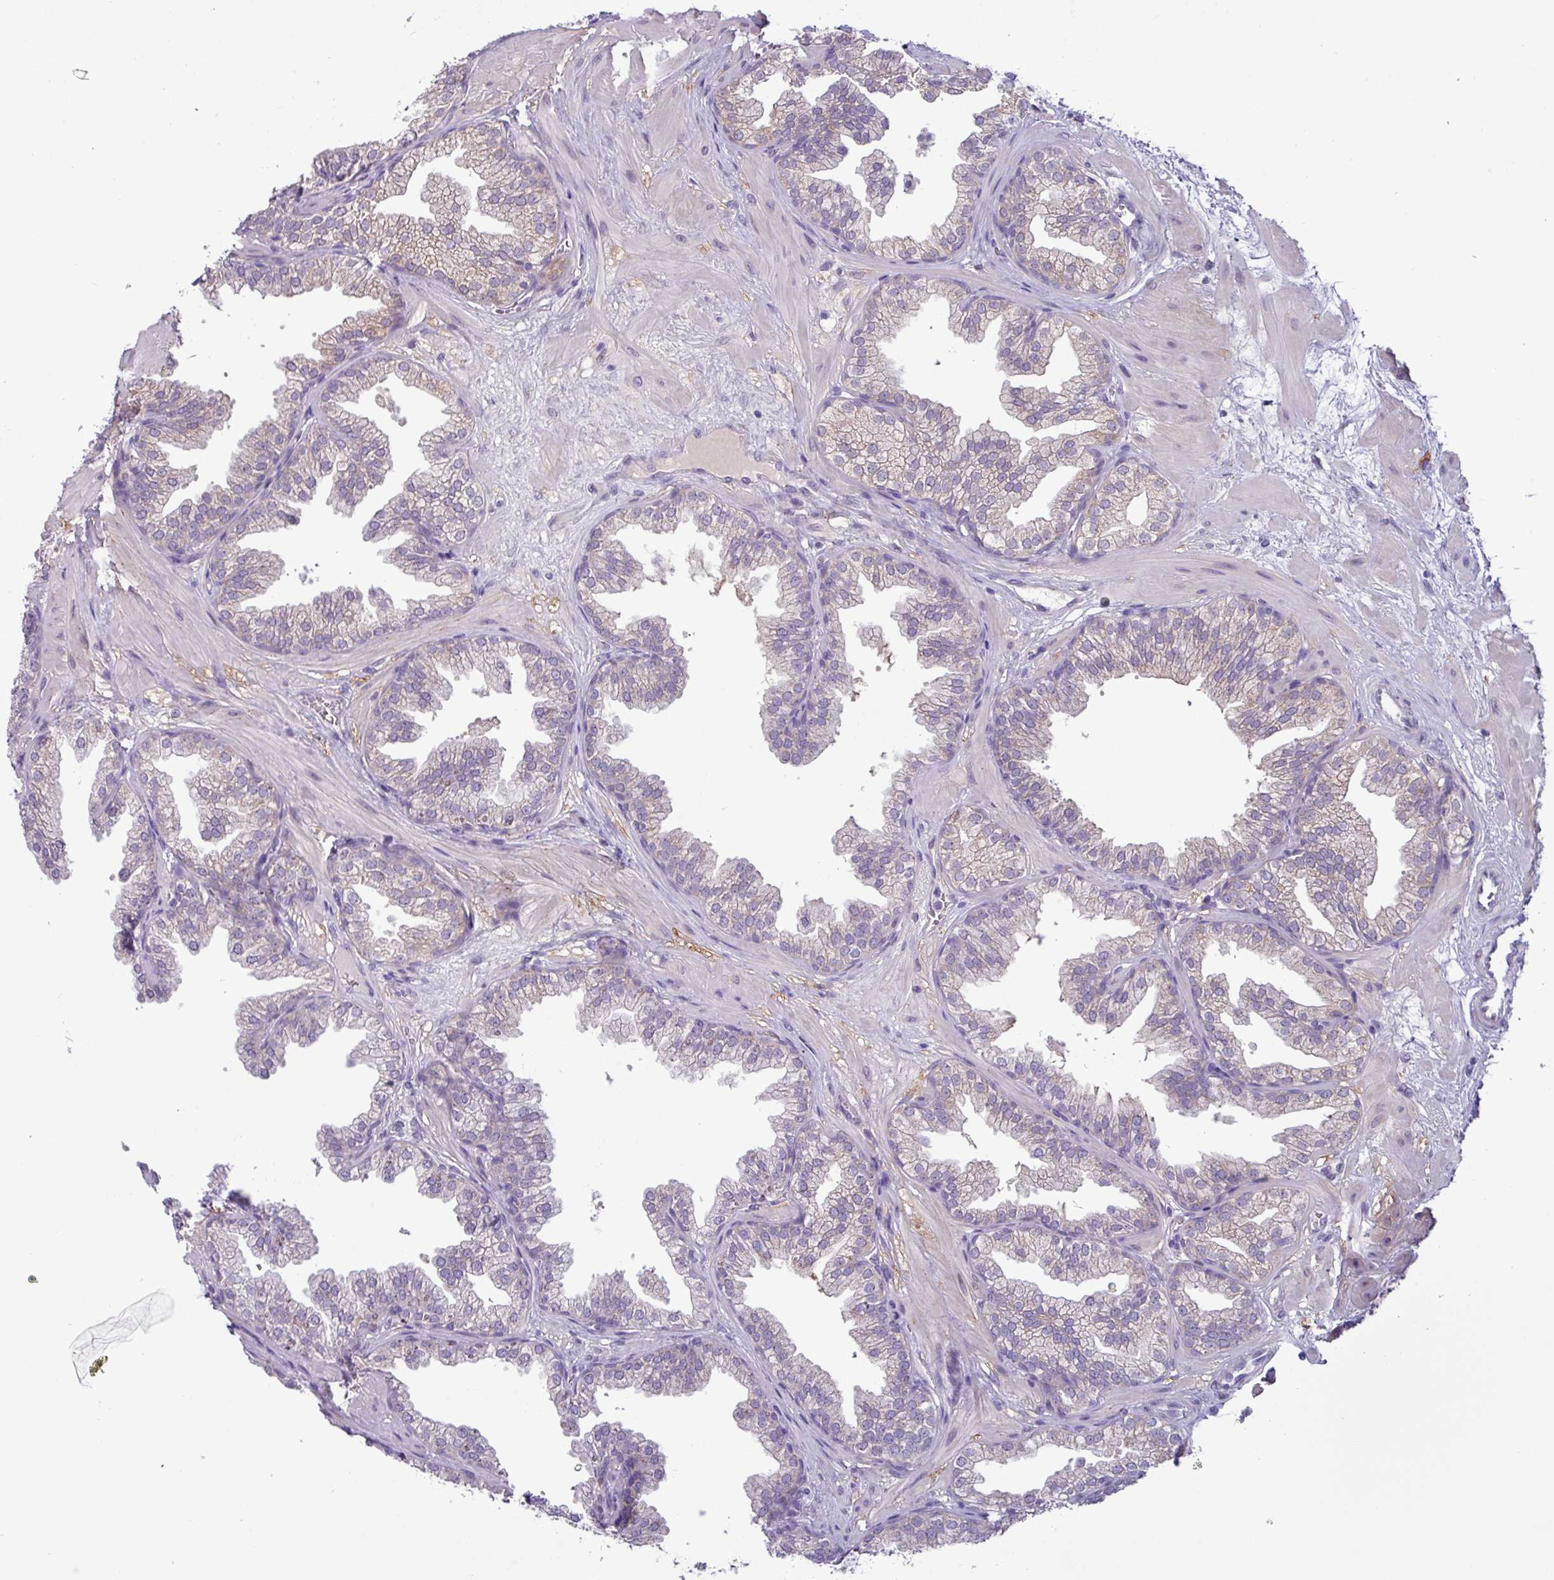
{"staining": {"intensity": "weak", "quantity": "<25%", "location": "cytoplasmic/membranous"}, "tissue": "prostate", "cell_type": "Glandular cells", "image_type": "normal", "snomed": [{"axis": "morphology", "description": "Normal tissue, NOS"}, {"axis": "topography", "description": "Prostate"}], "caption": "This is an IHC image of benign prostate. There is no expression in glandular cells.", "gene": "STIMATE", "patient": {"sex": "male", "age": 37}}